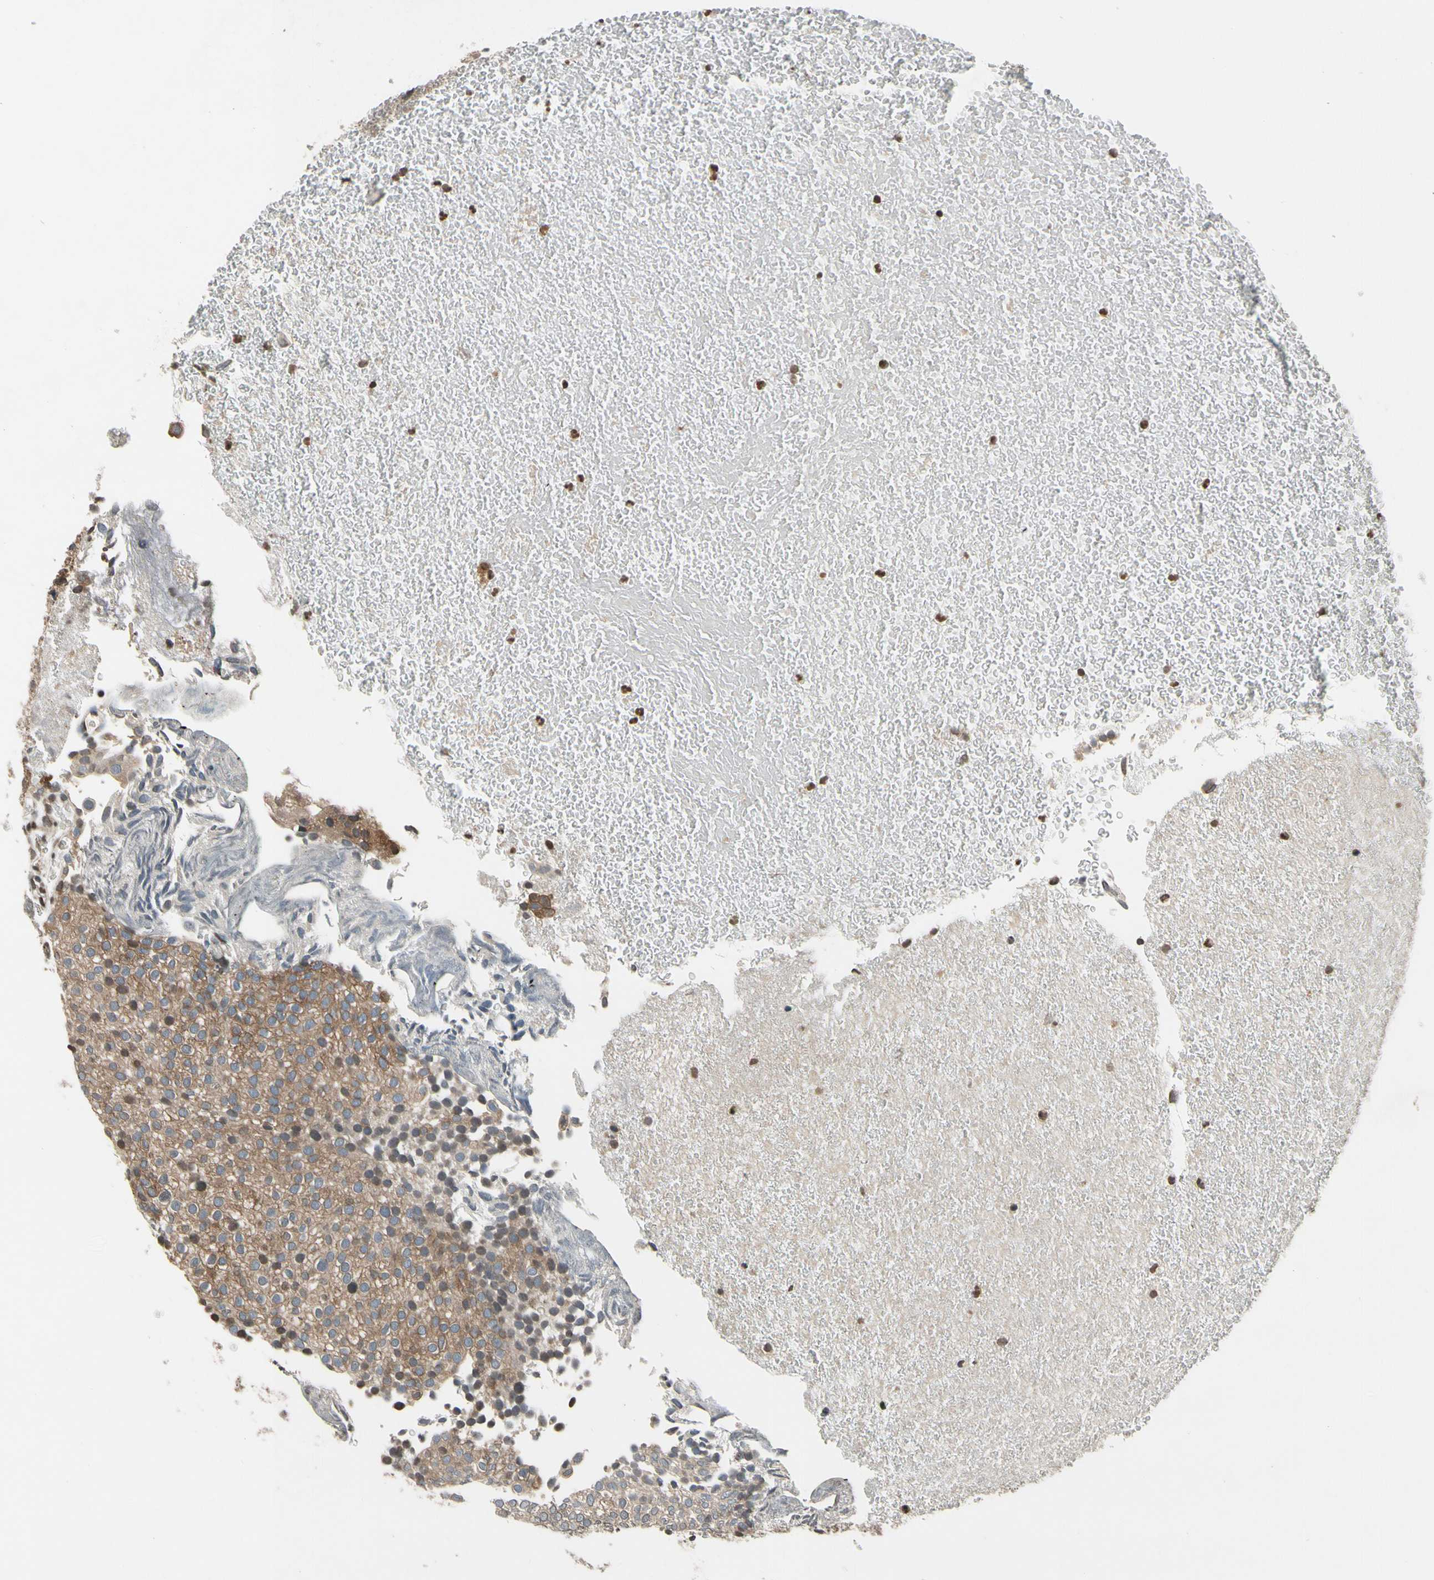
{"staining": {"intensity": "moderate", "quantity": ">75%", "location": "cytoplasmic/membranous"}, "tissue": "urothelial cancer", "cell_type": "Tumor cells", "image_type": "cancer", "snomed": [{"axis": "morphology", "description": "Urothelial carcinoma, Low grade"}, {"axis": "topography", "description": "Urinary bladder"}], "caption": "DAB immunohistochemical staining of urothelial carcinoma (low-grade) displays moderate cytoplasmic/membranous protein positivity in approximately >75% of tumor cells. Ihc stains the protein of interest in brown and the nuclei are stained blue.", "gene": "GCLC", "patient": {"sex": "male", "age": 78}}